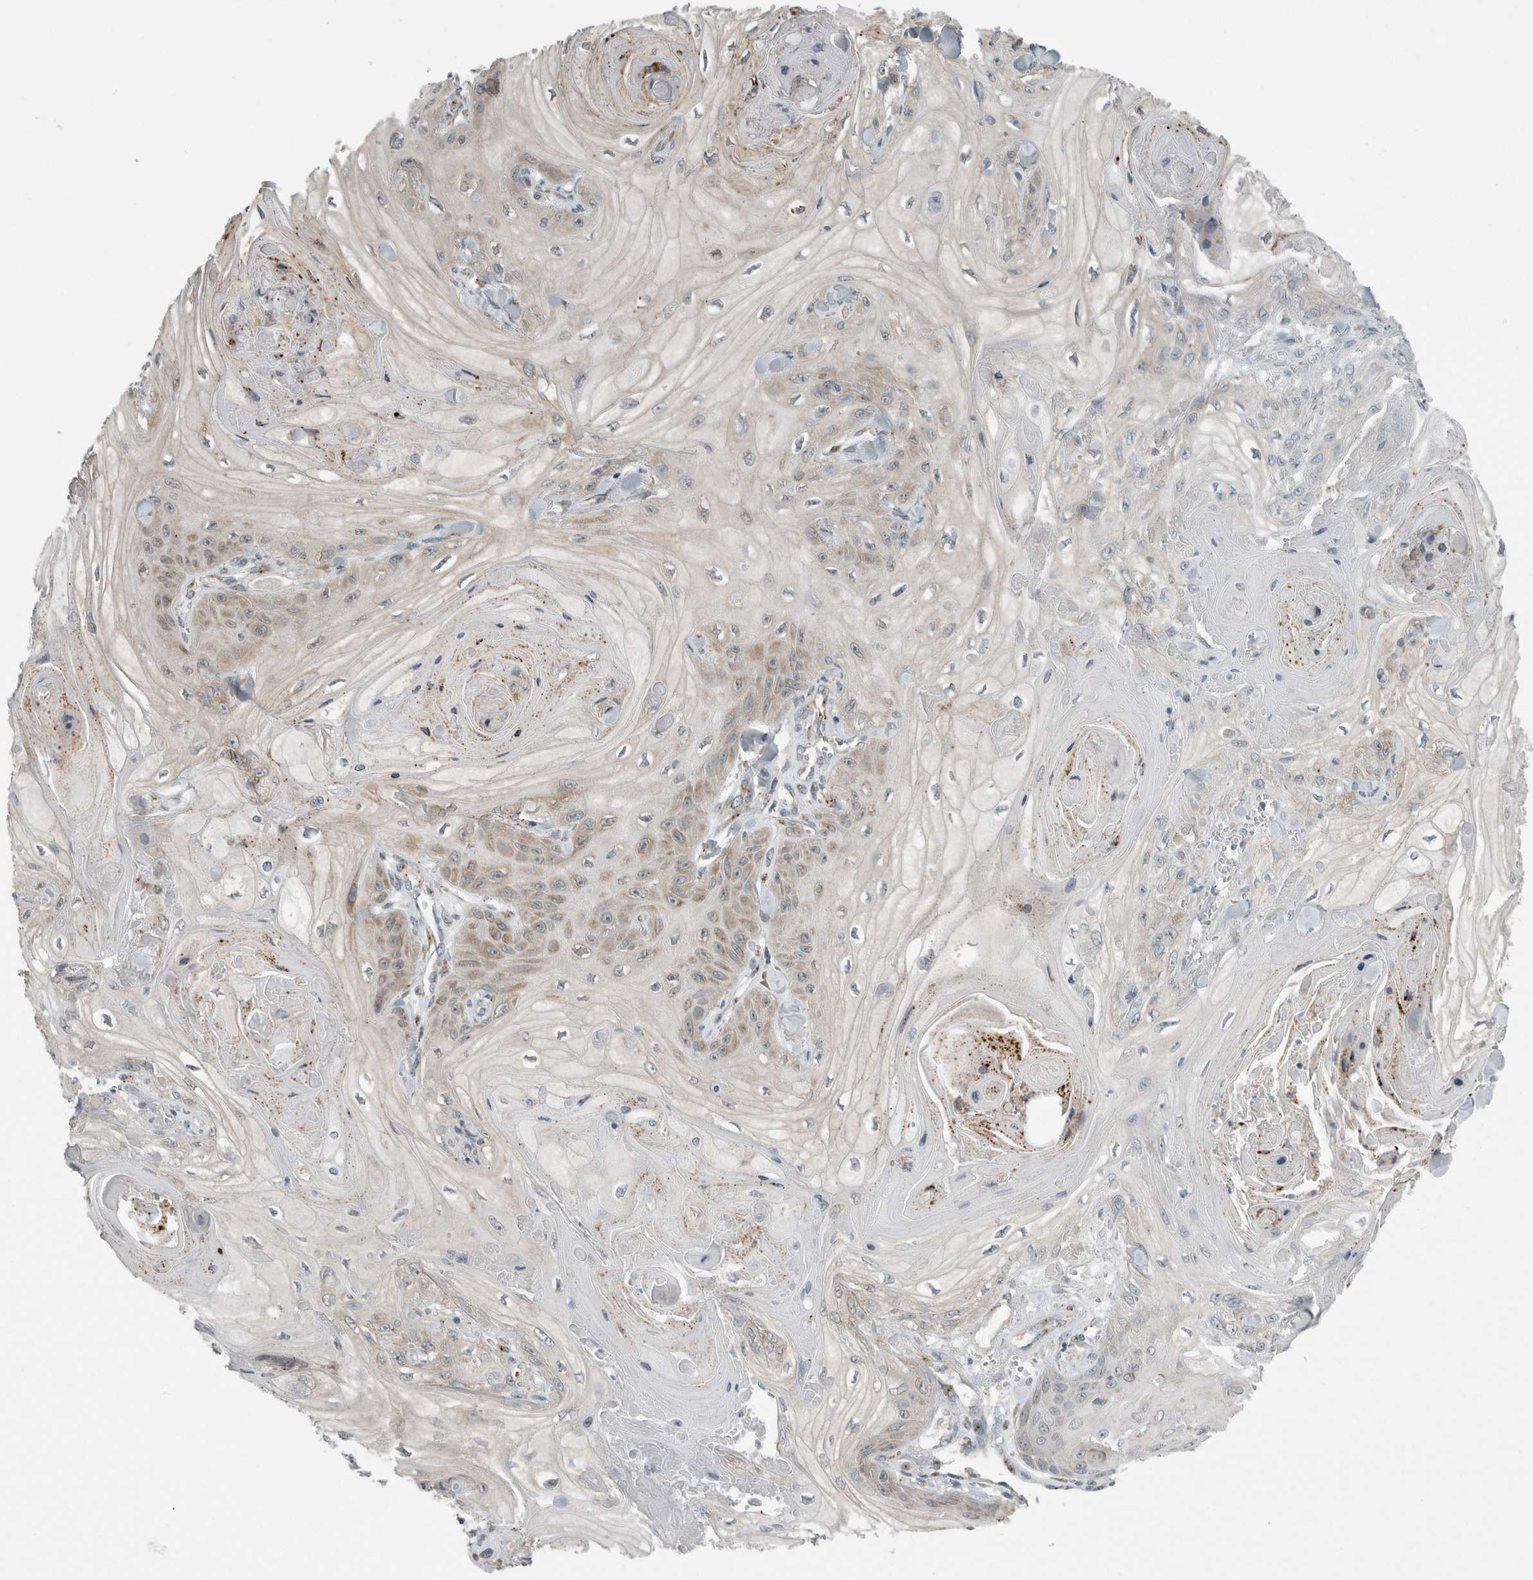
{"staining": {"intensity": "weak", "quantity": "25%-75%", "location": "cytoplasmic/membranous"}, "tissue": "skin cancer", "cell_type": "Tumor cells", "image_type": "cancer", "snomed": [{"axis": "morphology", "description": "Squamous cell carcinoma, NOS"}, {"axis": "topography", "description": "Skin"}], "caption": "Squamous cell carcinoma (skin) tissue reveals weak cytoplasmic/membranous staining in approximately 25%-75% of tumor cells, visualized by immunohistochemistry.", "gene": "KIF1C", "patient": {"sex": "male", "age": 74}}